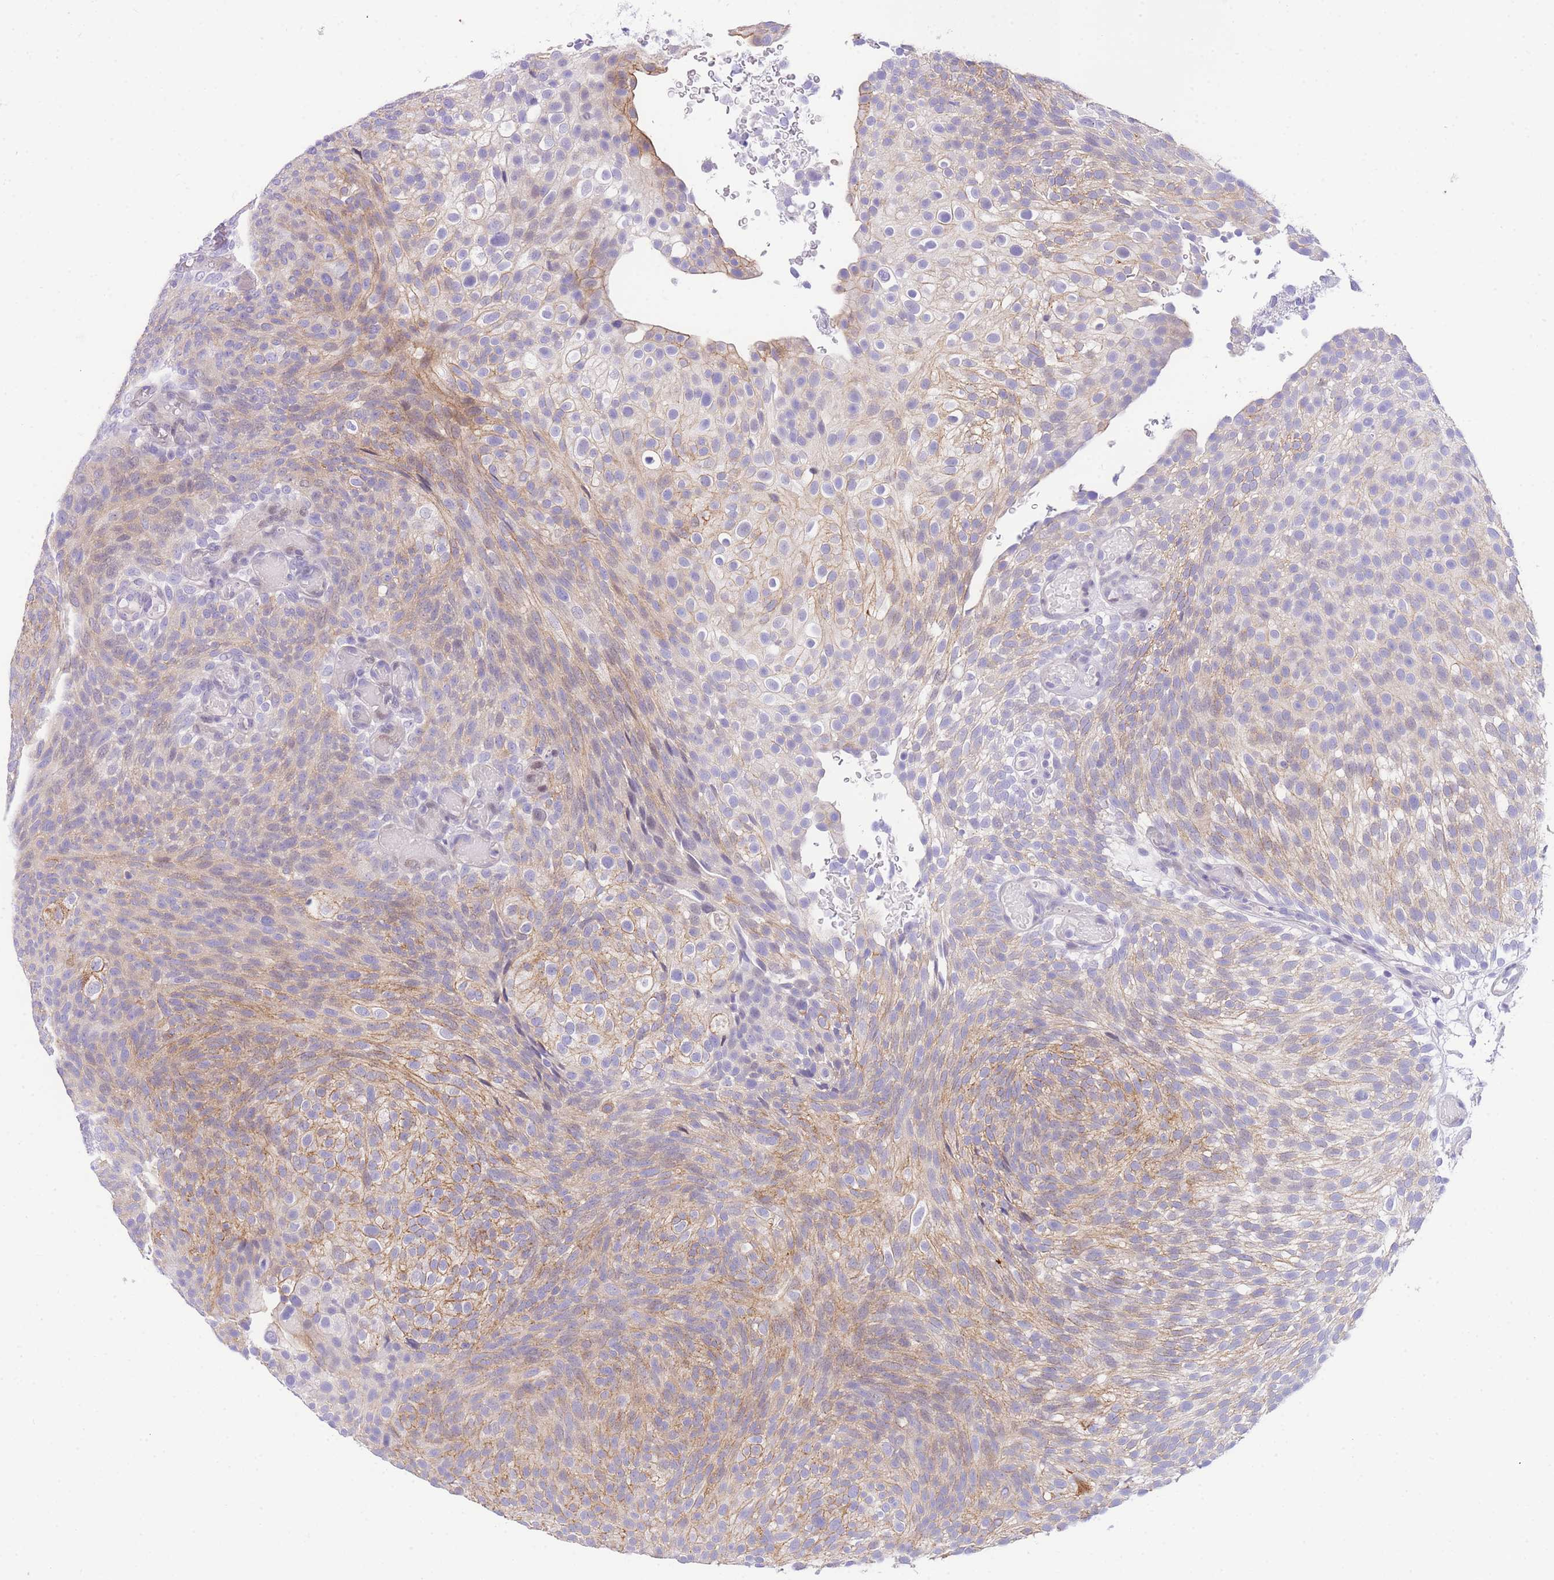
{"staining": {"intensity": "moderate", "quantity": "25%-75%", "location": "cytoplasmic/membranous"}, "tissue": "urothelial cancer", "cell_type": "Tumor cells", "image_type": "cancer", "snomed": [{"axis": "morphology", "description": "Urothelial carcinoma, Low grade"}, {"axis": "topography", "description": "Urinary bladder"}], "caption": "Urothelial cancer tissue demonstrates moderate cytoplasmic/membranous expression in about 25%-75% of tumor cells, visualized by immunohistochemistry.", "gene": "TIFAB", "patient": {"sex": "male", "age": 78}}